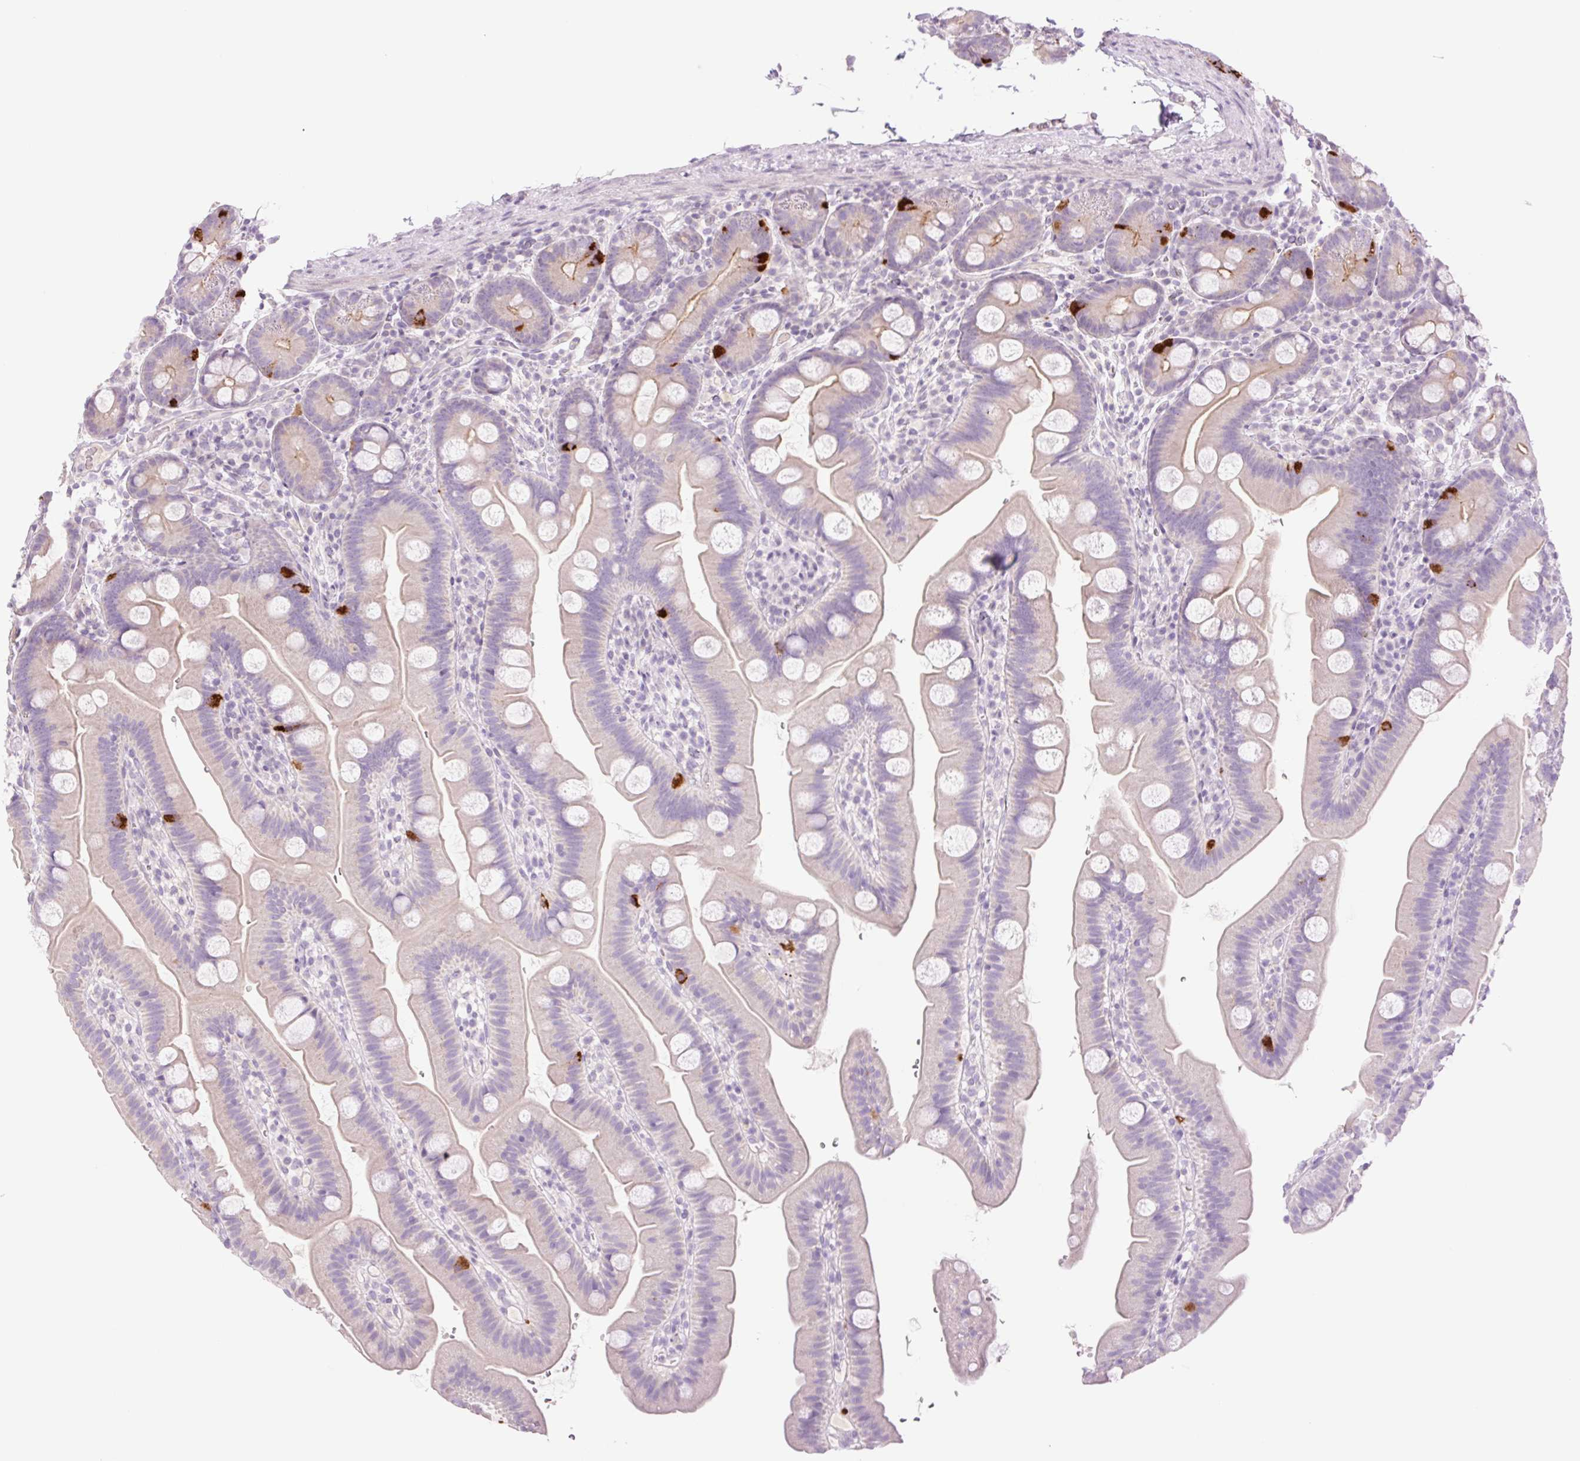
{"staining": {"intensity": "strong", "quantity": "<25%", "location": "cytoplasmic/membranous"}, "tissue": "small intestine", "cell_type": "Glandular cells", "image_type": "normal", "snomed": [{"axis": "morphology", "description": "Normal tissue, NOS"}, {"axis": "topography", "description": "Small intestine"}], "caption": "About <25% of glandular cells in unremarkable human small intestine demonstrate strong cytoplasmic/membranous protein staining as visualized by brown immunohistochemical staining.", "gene": "TBX15", "patient": {"sex": "female", "age": 68}}